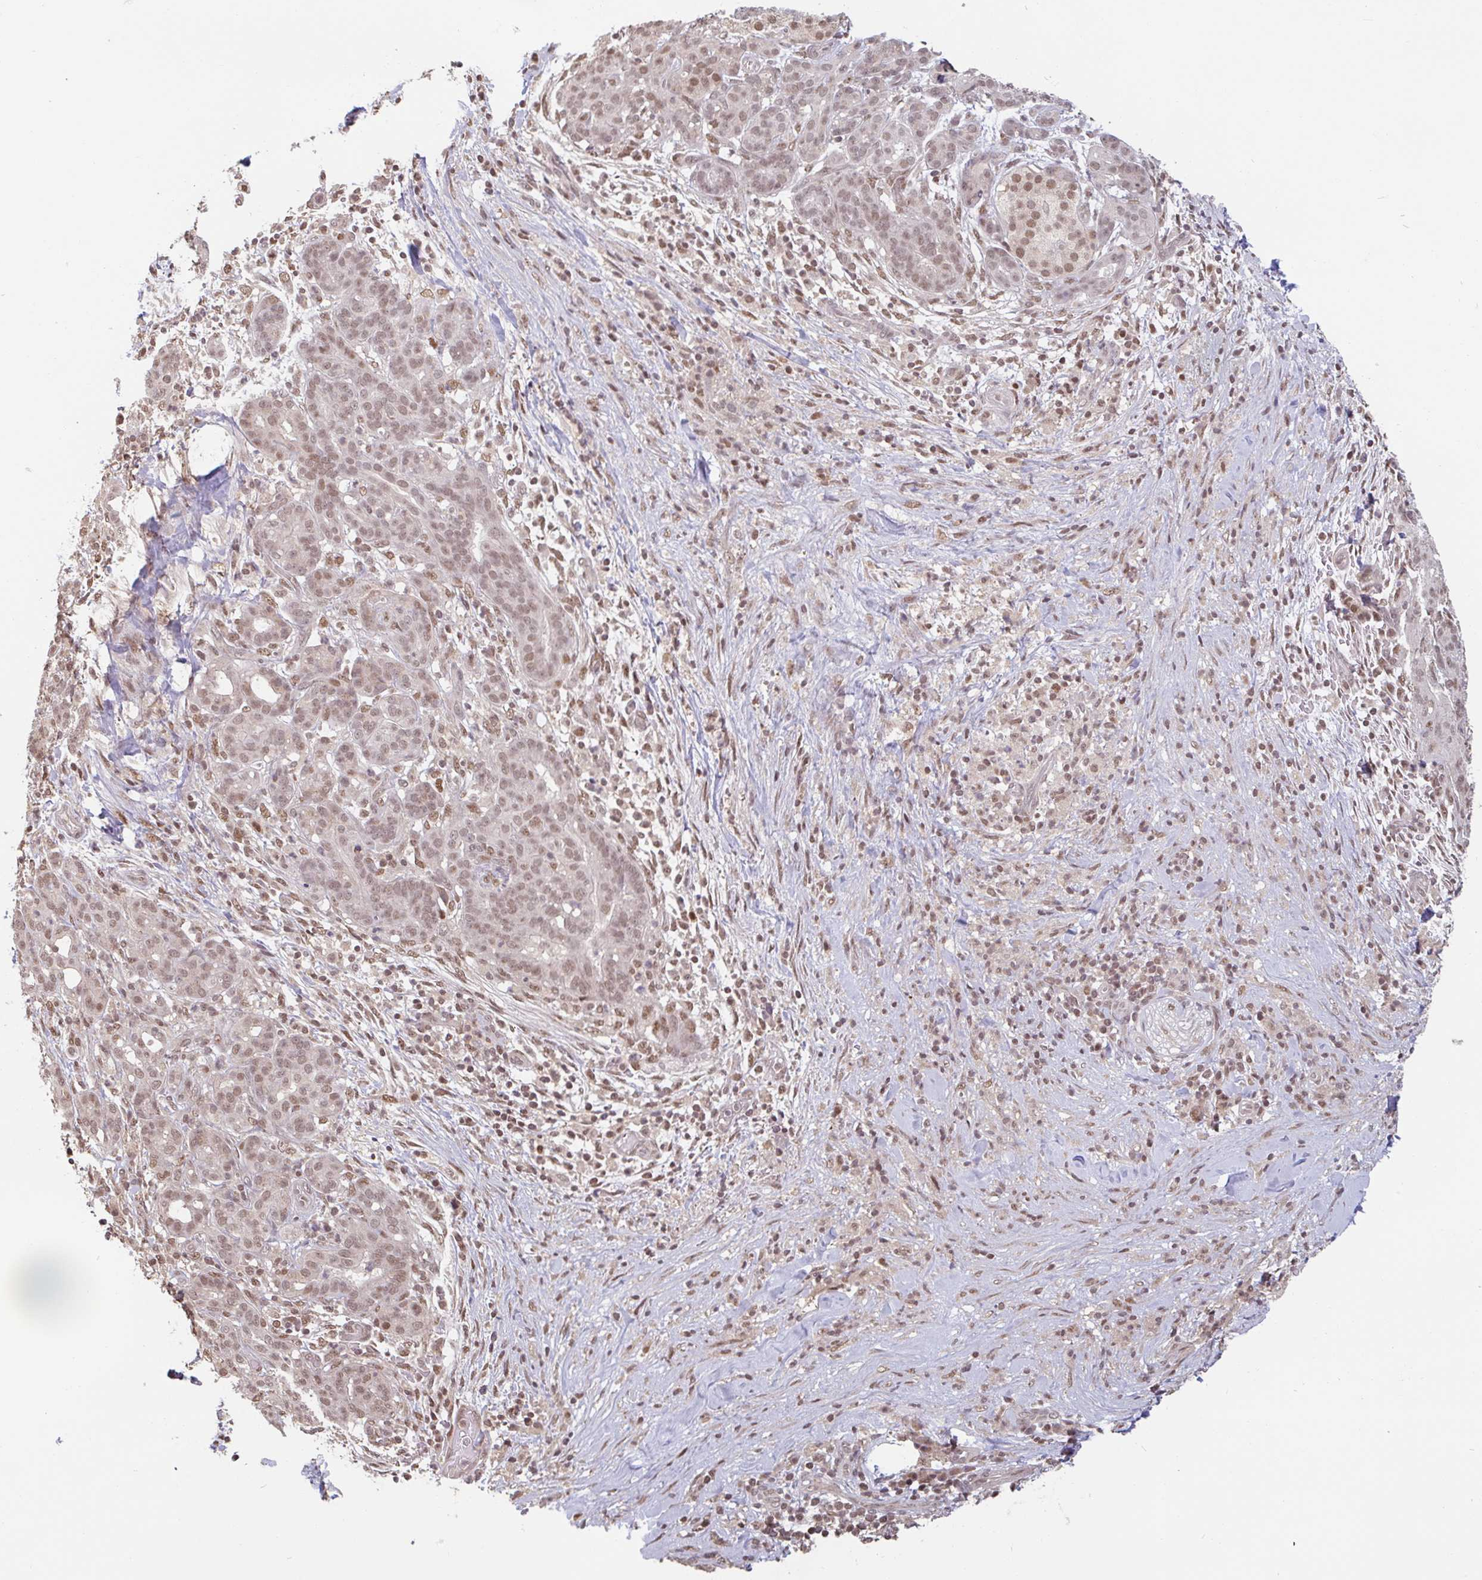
{"staining": {"intensity": "moderate", "quantity": ">75%", "location": "nuclear"}, "tissue": "pancreatic cancer", "cell_type": "Tumor cells", "image_type": "cancer", "snomed": [{"axis": "morphology", "description": "Adenocarcinoma, NOS"}, {"axis": "topography", "description": "Pancreas"}], "caption": "Immunohistochemistry of pancreatic cancer (adenocarcinoma) exhibits medium levels of moderate nuclear expression in approximately >75% of tumor cells.", "gene": "DR1", "patient": {"sex": "male", "age": 44}}